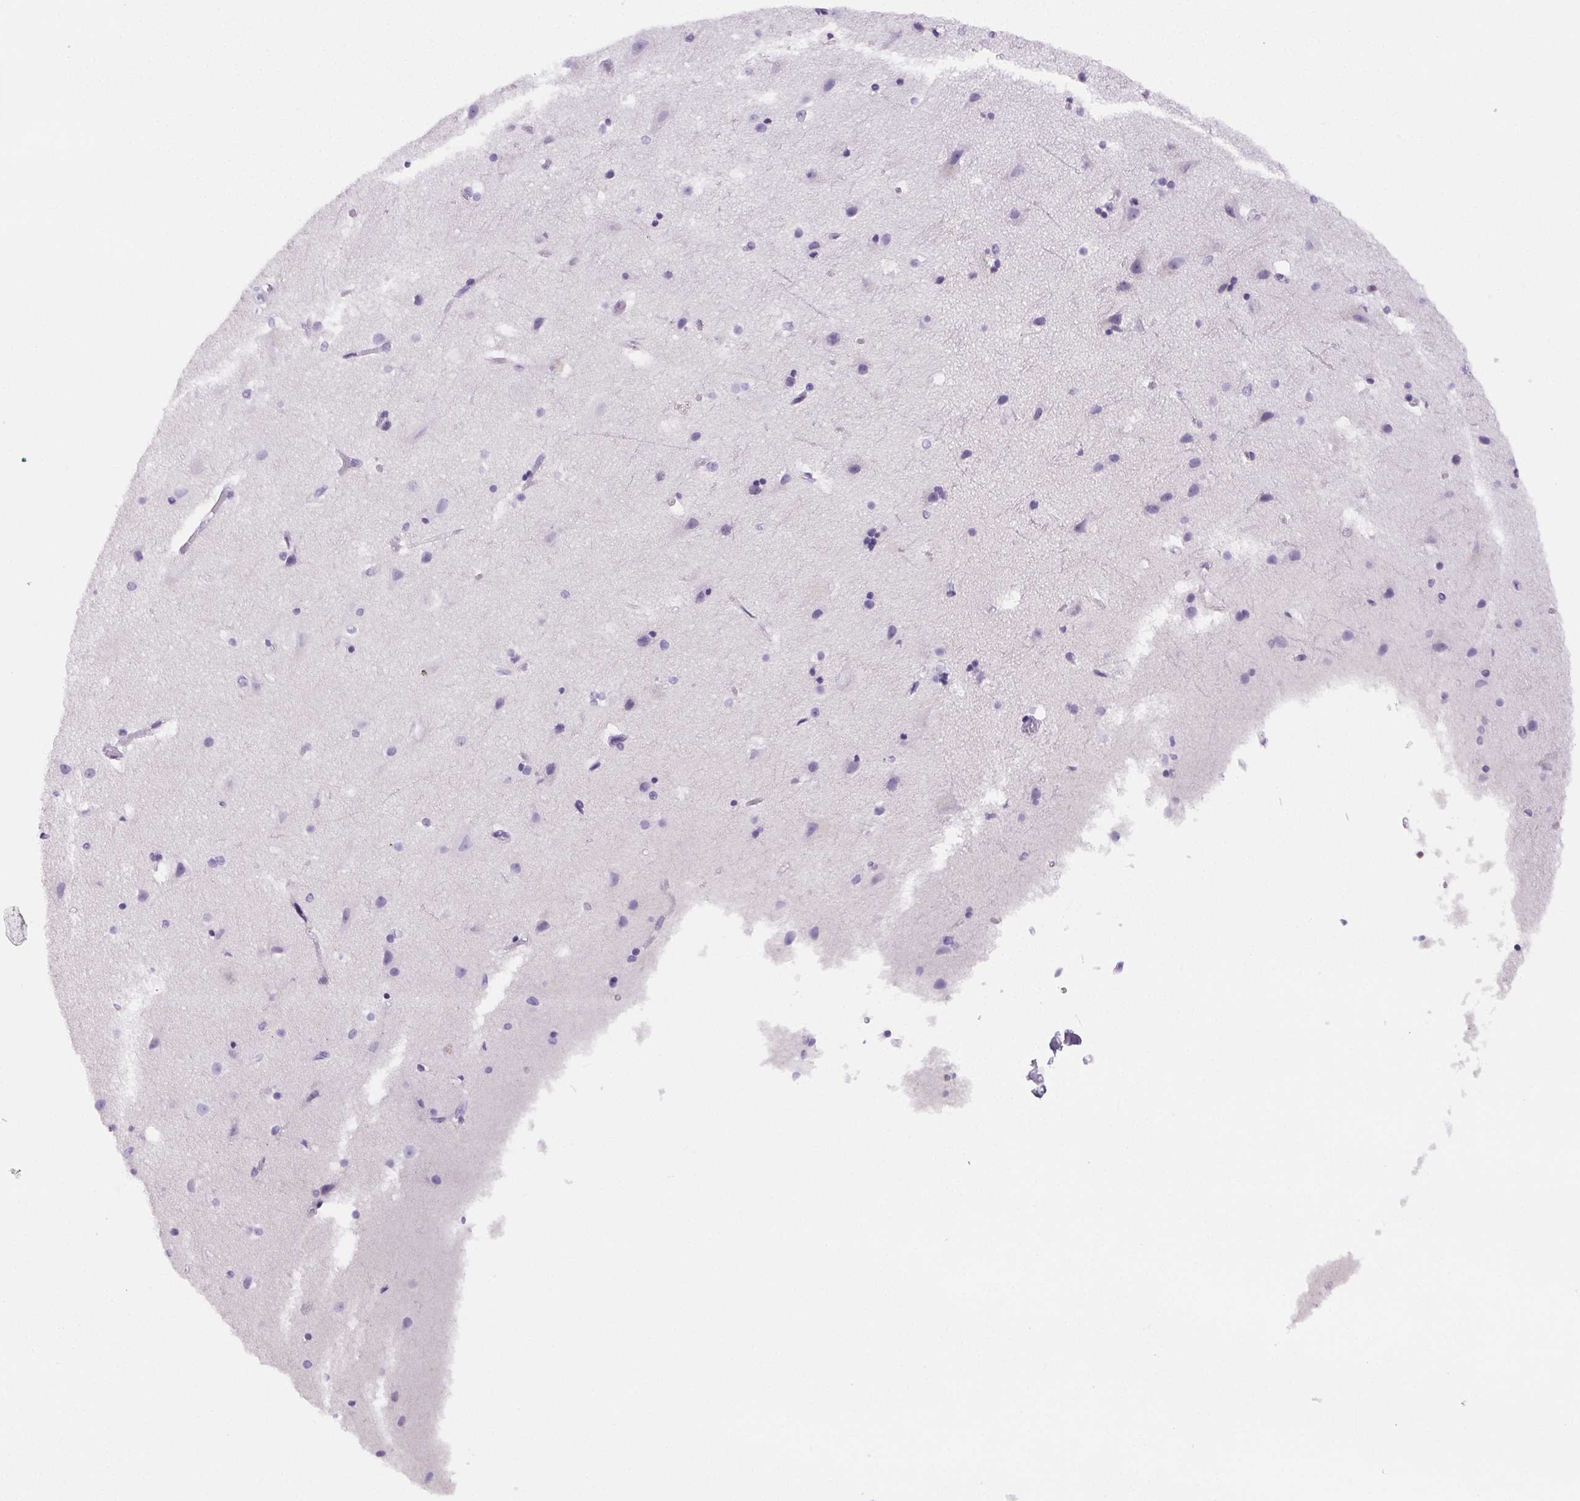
{"staining": {"intensity": "negative", "quantity": "none", "location": "none"}, "tissue": "cerebral cortex", "cell_type": "Endothelial cells", "image_type": "normal", "snomed": [{"axis": "morphology", "description": "Normal tissue, NOS"}, {"axis": "topography", "description": "Cerebral cortex"}], "caption": "Benign cerebral cortex was stained to show a protein in brown. There is no significant positivity in endothelial cells. The staining is performed using DAB brown chromogen with nuclei counter-stained in using hematoxylin.", "gene": "BEND2", "patient": {"sex": "female", "age": 52}}